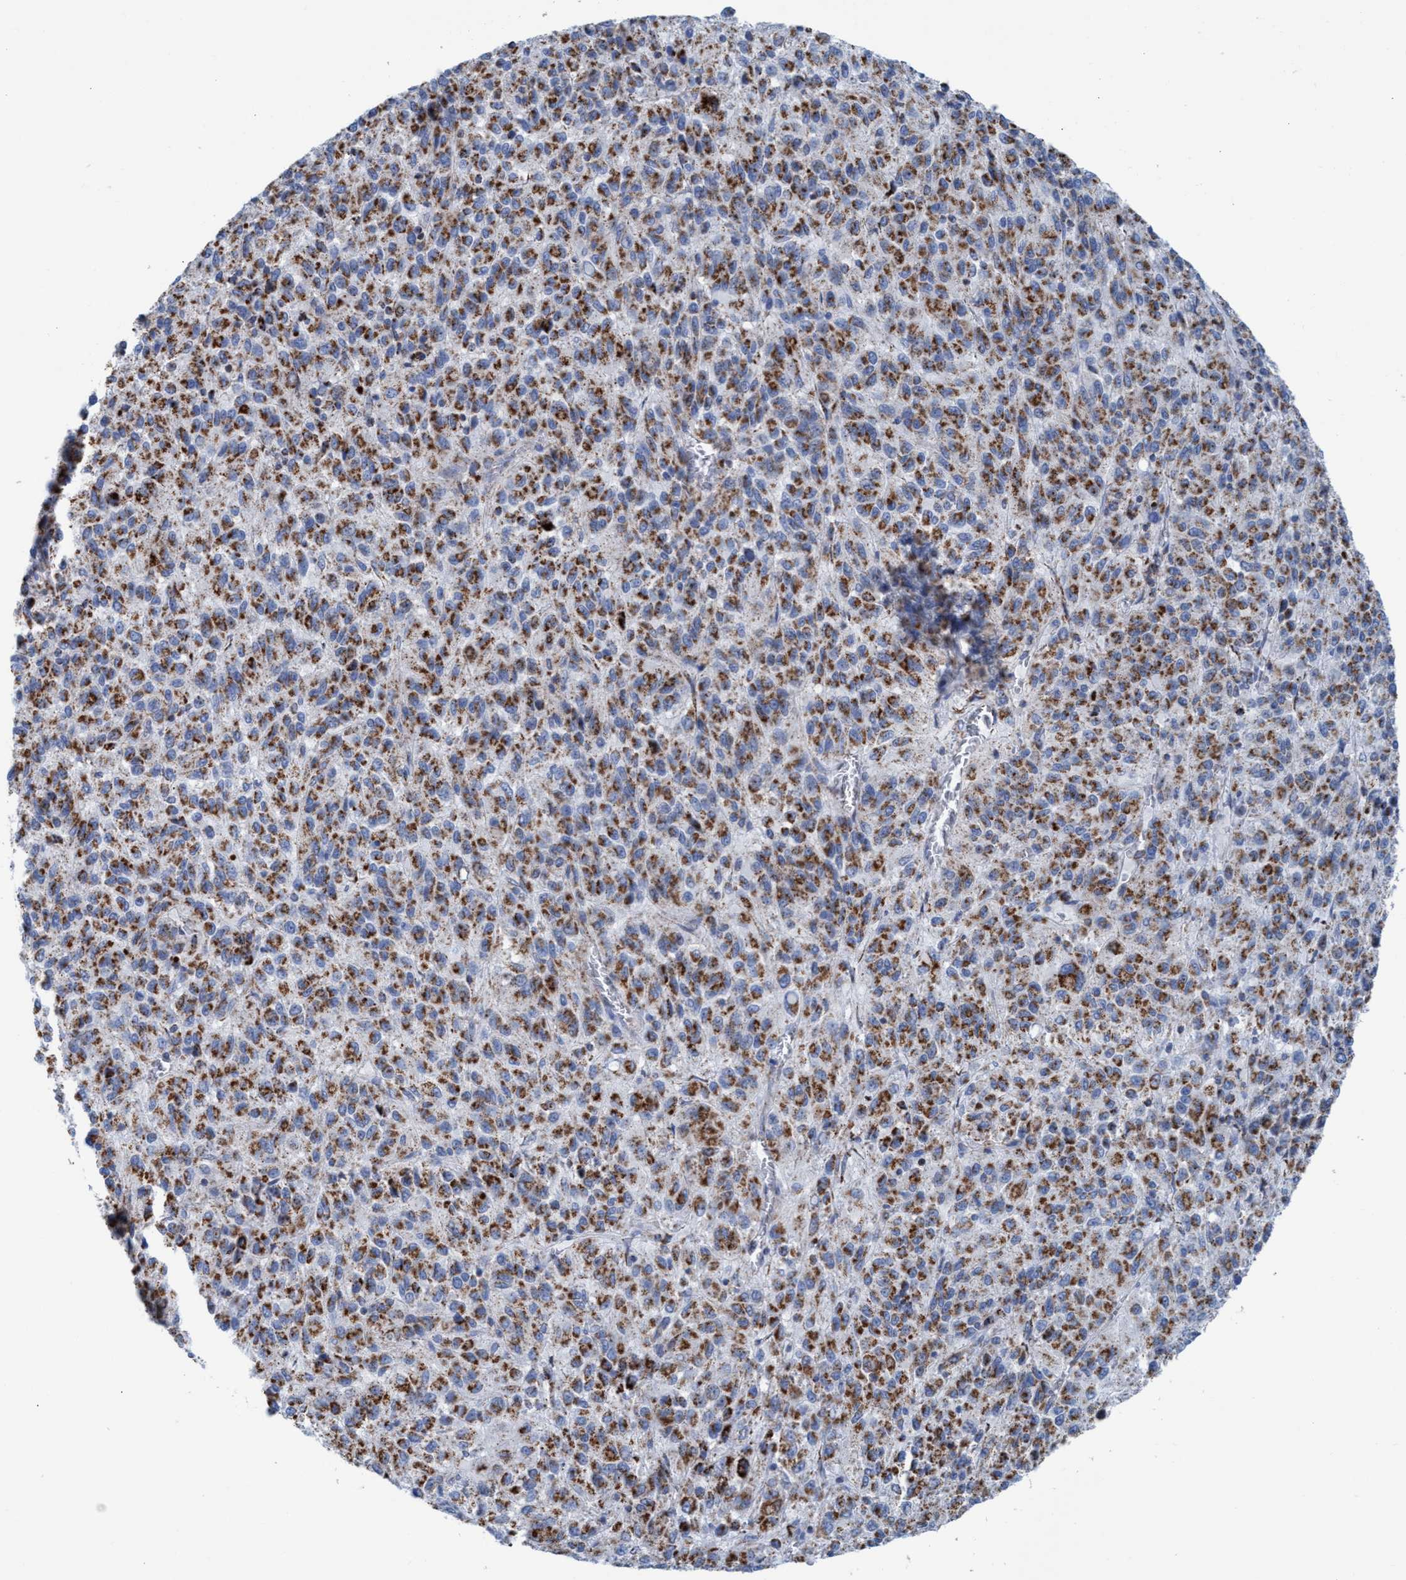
{"staining": {"intensity": "strong", "quantity": ">75%", "location": "cytoplasmic/membranous"}, "tissue": "melanoma", "cell_type": "Tumor cells", "image_type": "cancer", "snomed": [{"axis": "morphology", "description": "Malignant melanoma, Metastatic site"}, {"axis": "topography", "description": "Lung"}], "caption": "This is a histology image of immunohistochemistry staining of malignant melanoma (metastatic site), which shows strong staining in the cytoplasmic/membranous of tumor cells.", "gene": "GGA3", "patient": {"sex": "male", "age": 64}}